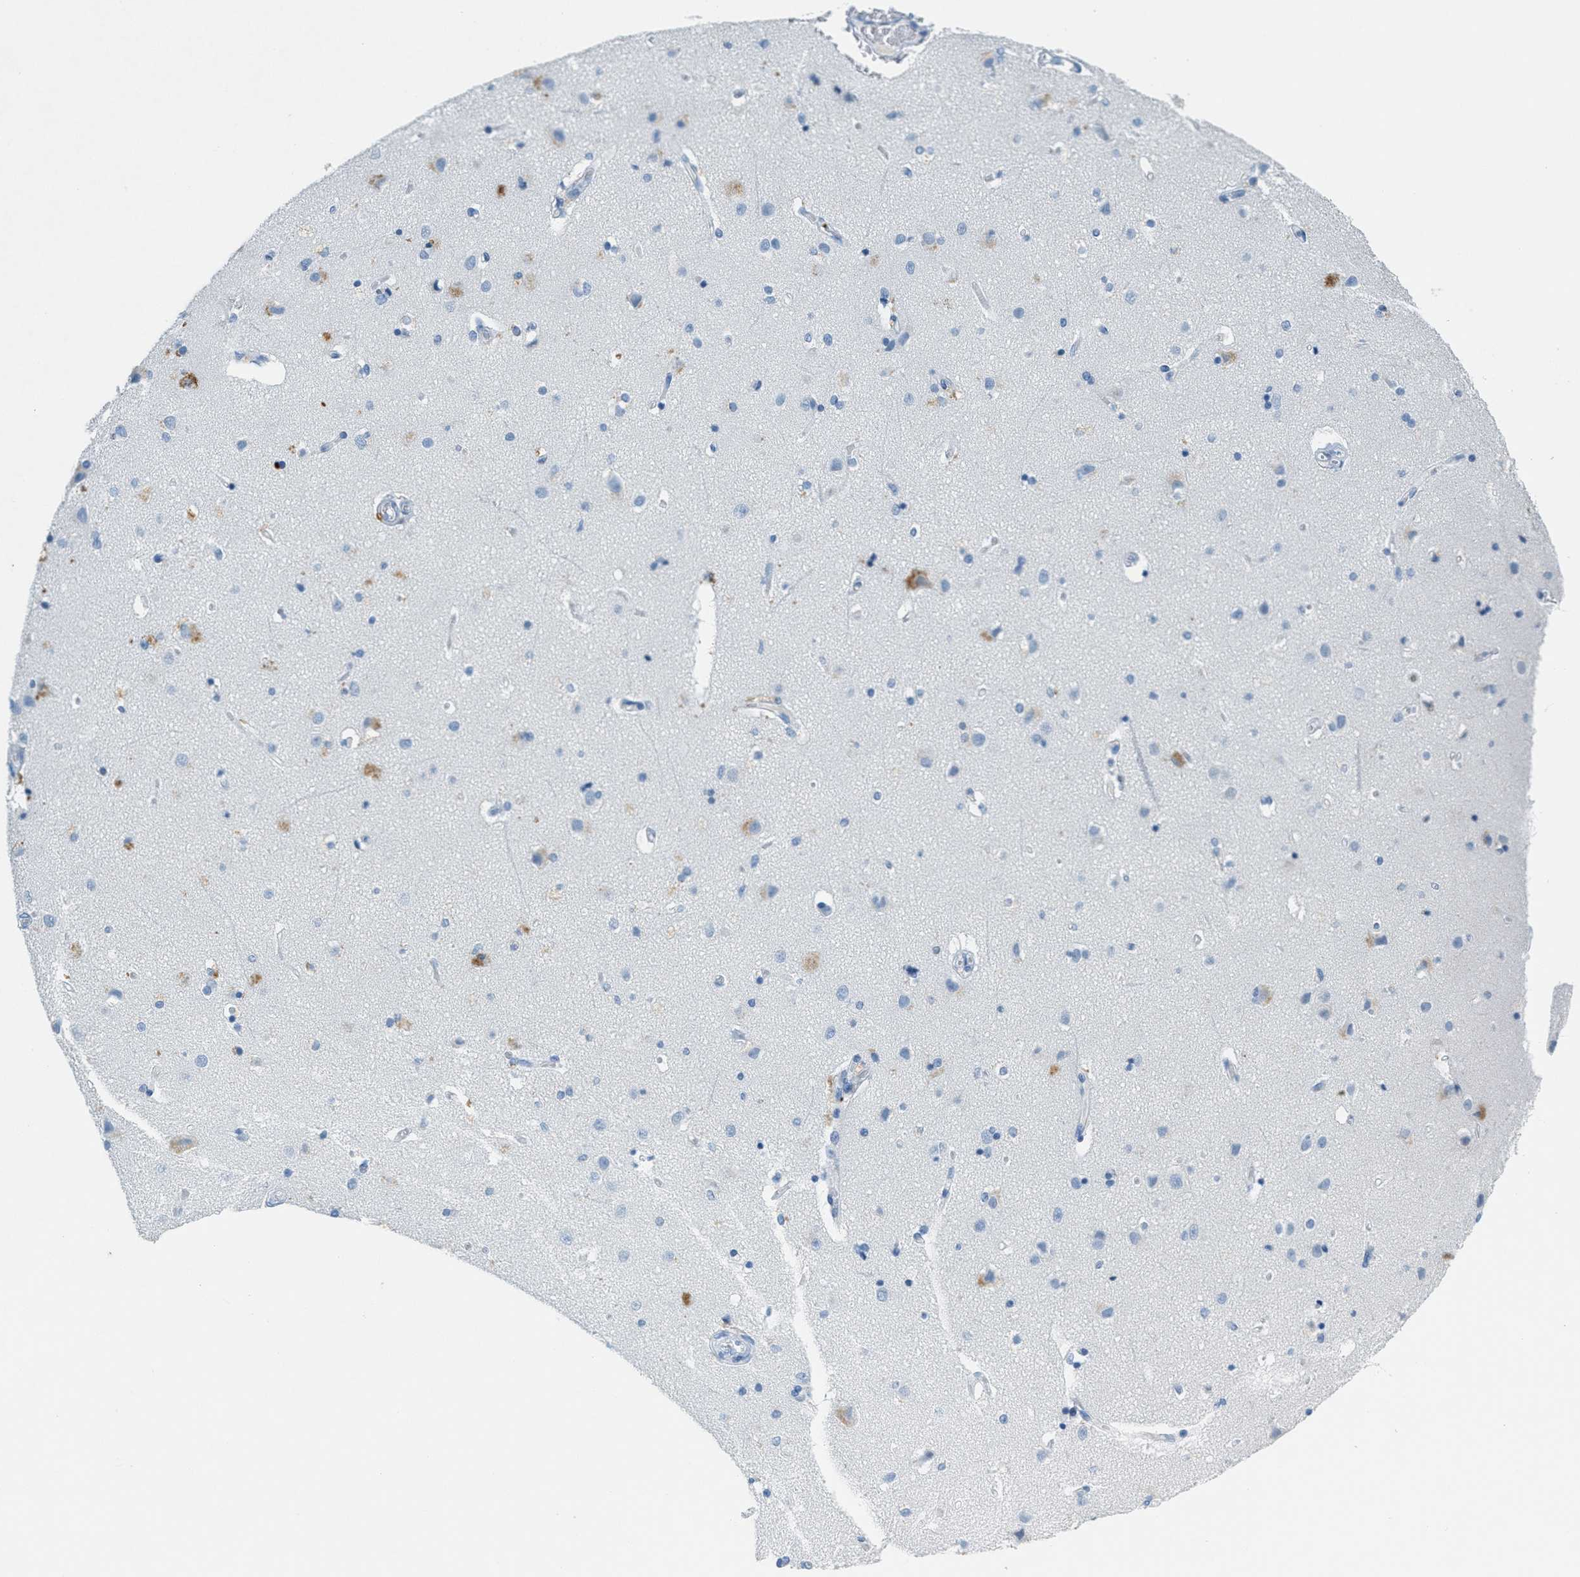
{"staining": {"intensity": "negative", "quantity": "none", "location": "none"}, "tissue": "cerebral cortex", "cell_type": "Endothelial cells", "image_type": "normal", "snomed": [{"axis": "morphology", "description": "Normal tissue, NOS"}, {"axis": "topography", "description": "Cerebral cortex"}], "caption": "This is a histopathology image of IHC staining of unremarkable cerebral cortex, which shows no staining in endothelial cells.", "gene": "PPBP", "patient": {"sex": "female", "age": 54}}